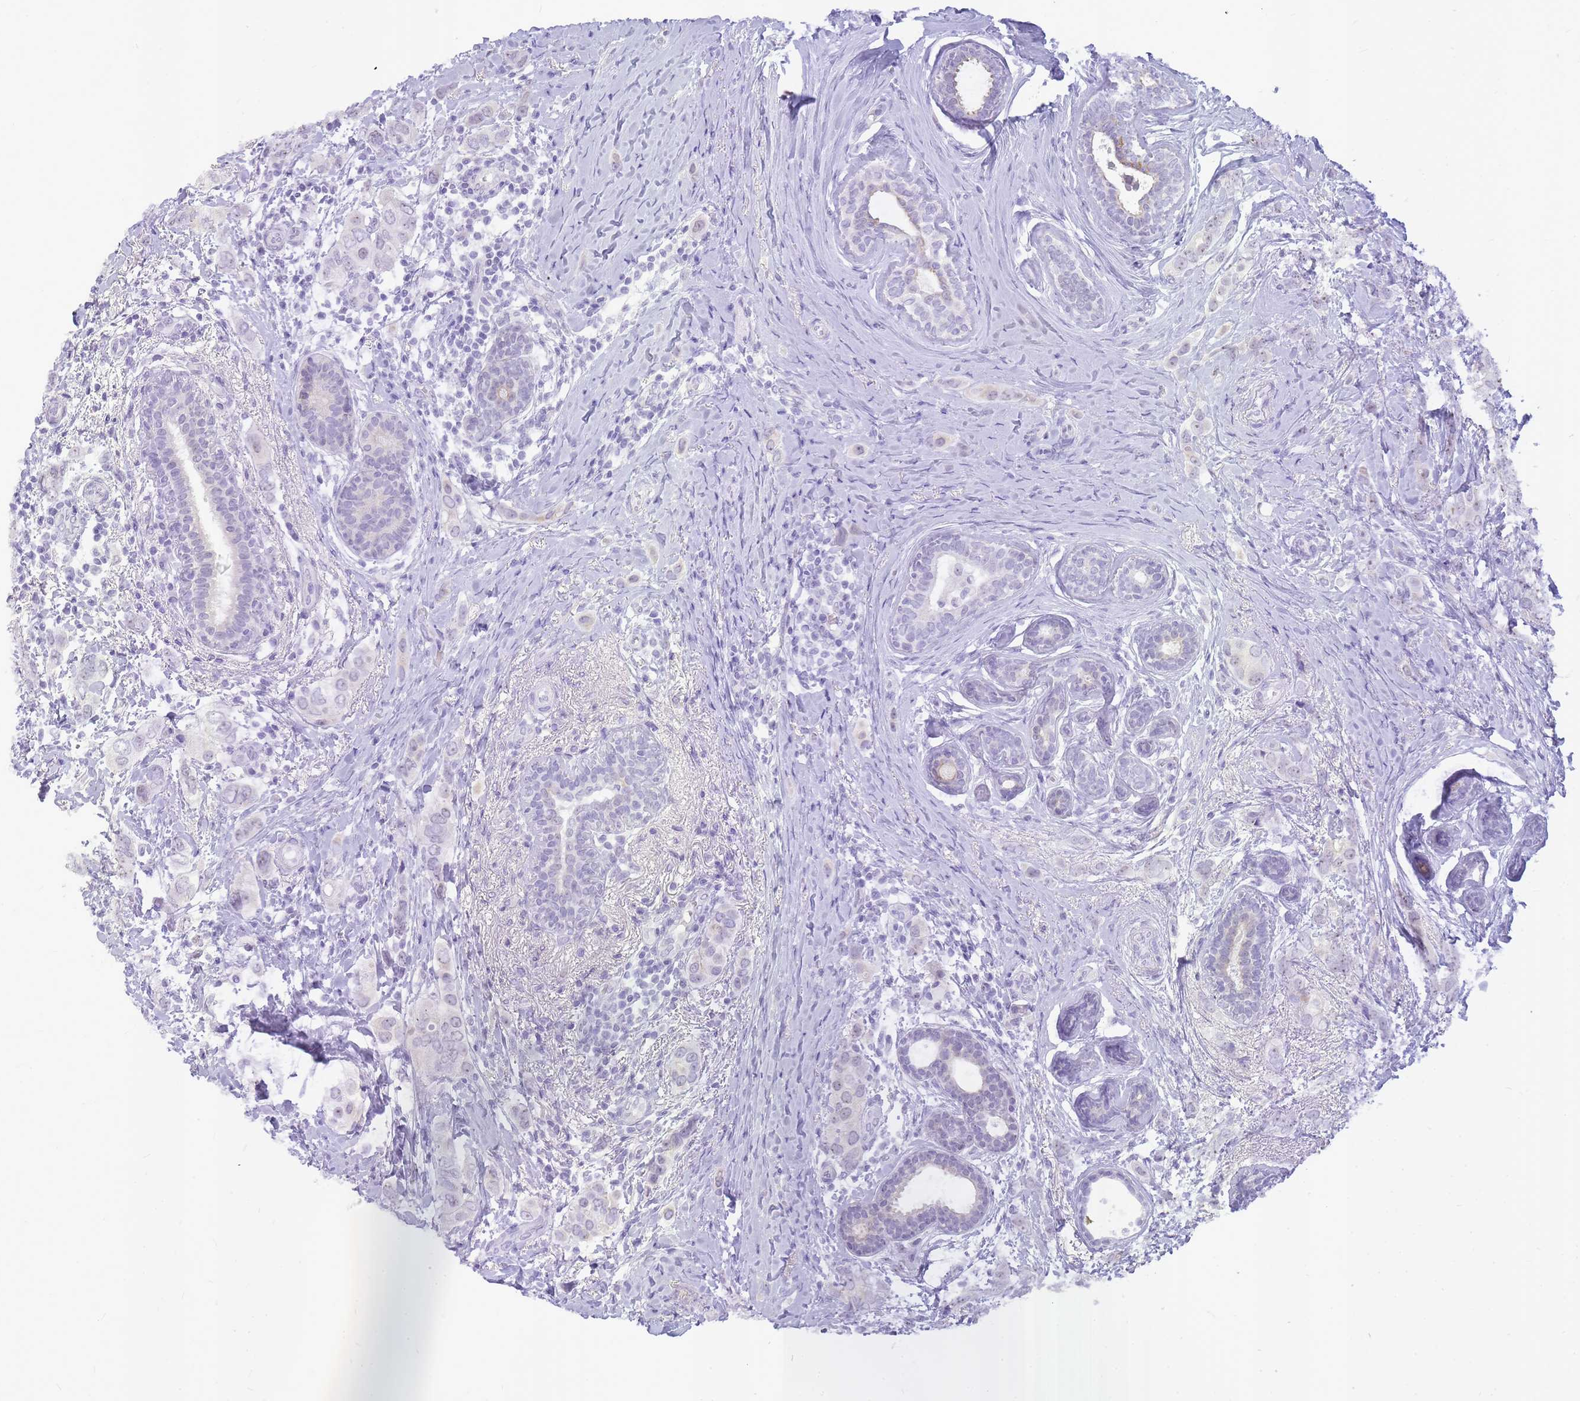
{"staining": {"intensity": "negative", "quantity": "none", "location": "none"}, "tissue": "breast cancer", "cell_type": "Tumor cells", "image_type": "cancer", "snomed": [{"axis": "morphology", "description": "Lobular carcinoma"}, {"axis": "topography", "description": "Breast"}], "caption": "Immunohistochemistry (IHC) of breast cancer (lobular carcinoma) reveals no expression in tumor cells.", "gene": "INS", "patient": {"sex": "female", "age": 51}}